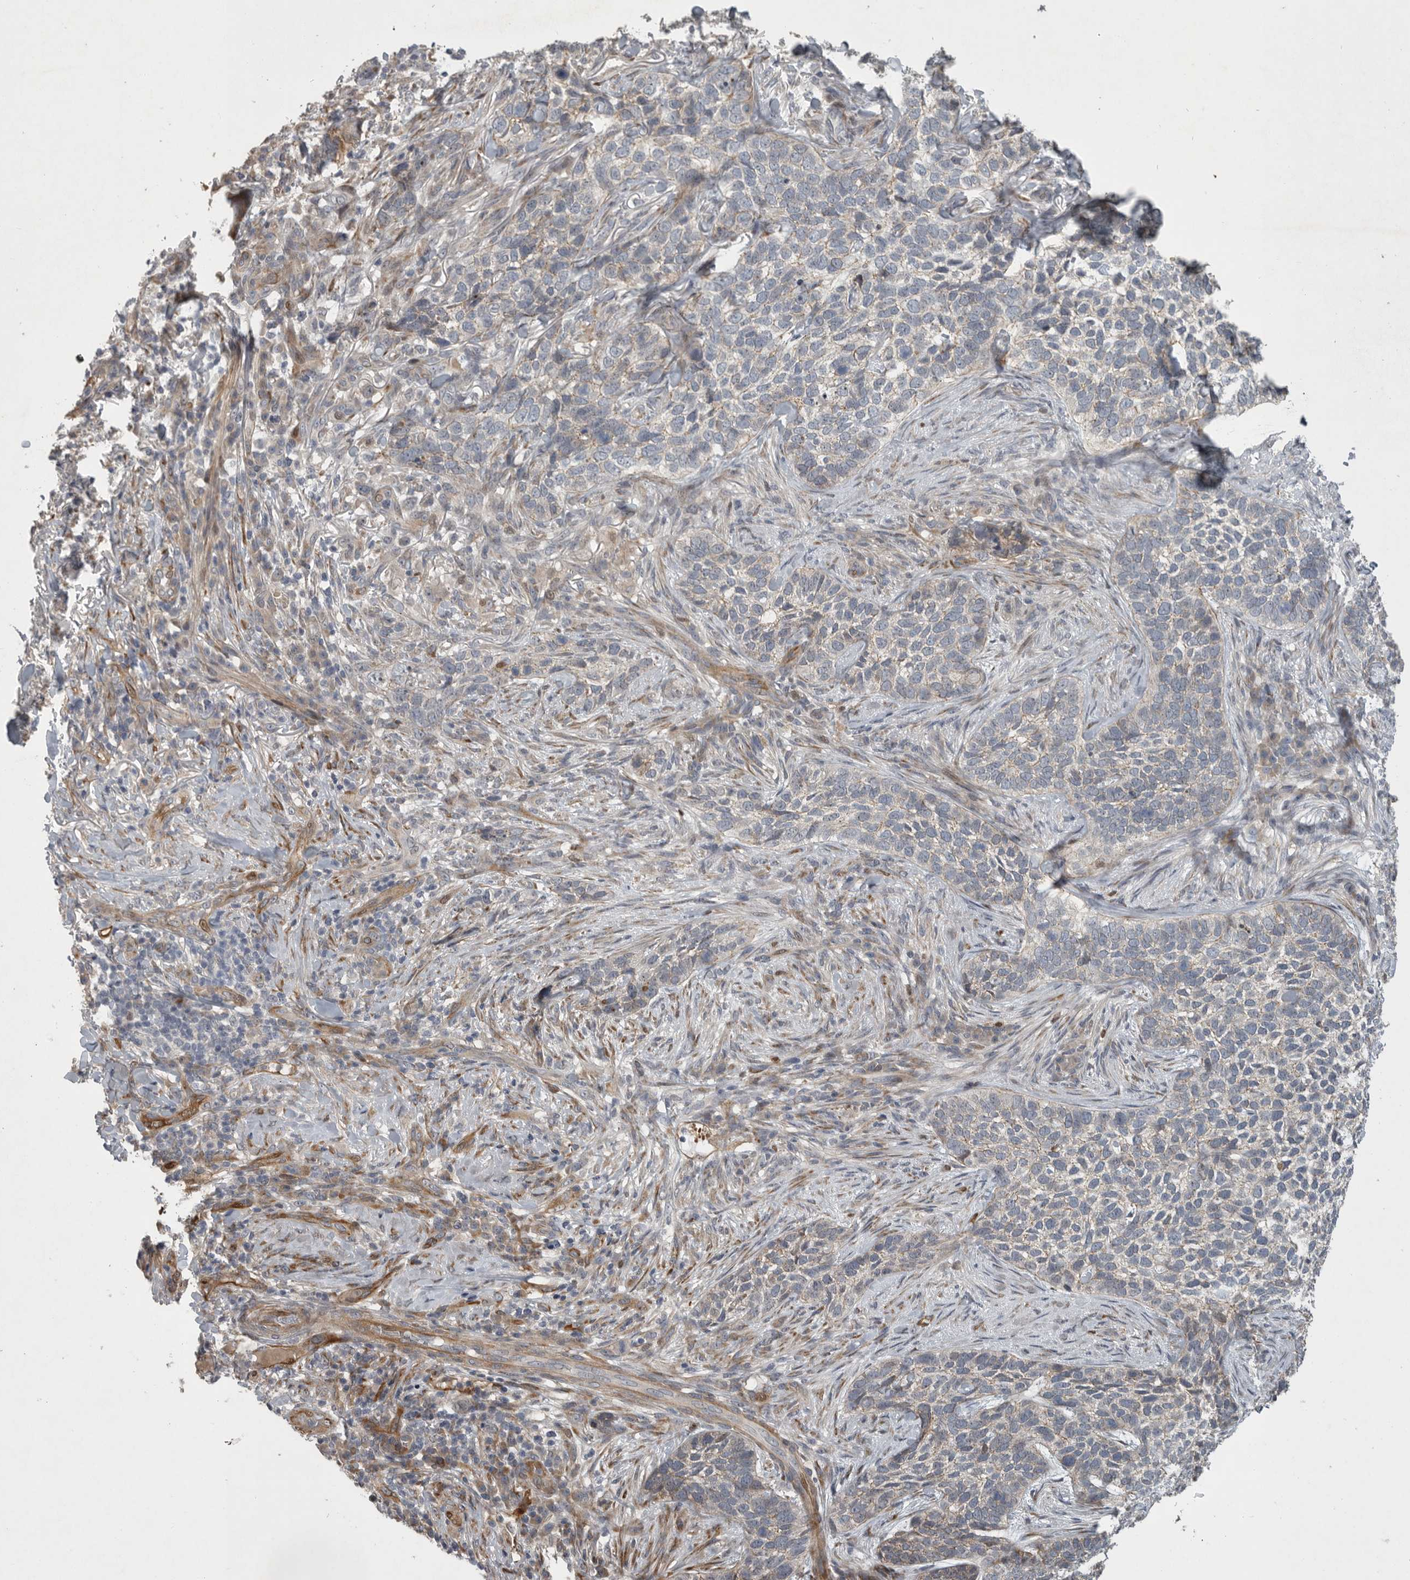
{"staining": {"intensity": "weak", "quantity": "<25%", "location": "cytoplasmic/membranous"}, "tissue": "skin cancer", "cell_type": "Tumor cells", "image_type": "cancer", "snomed": [{"axis": "morphology", "description": "Basal cell carcinoma"}, {"axis": "topography", "description": "Skin"}], "caption": "The photomicrograph reveals no staining of tumor cells in skin basal cell carcinoma.", "gene": "MPDZ", "patient": {"sex": "female", "age": 64}}